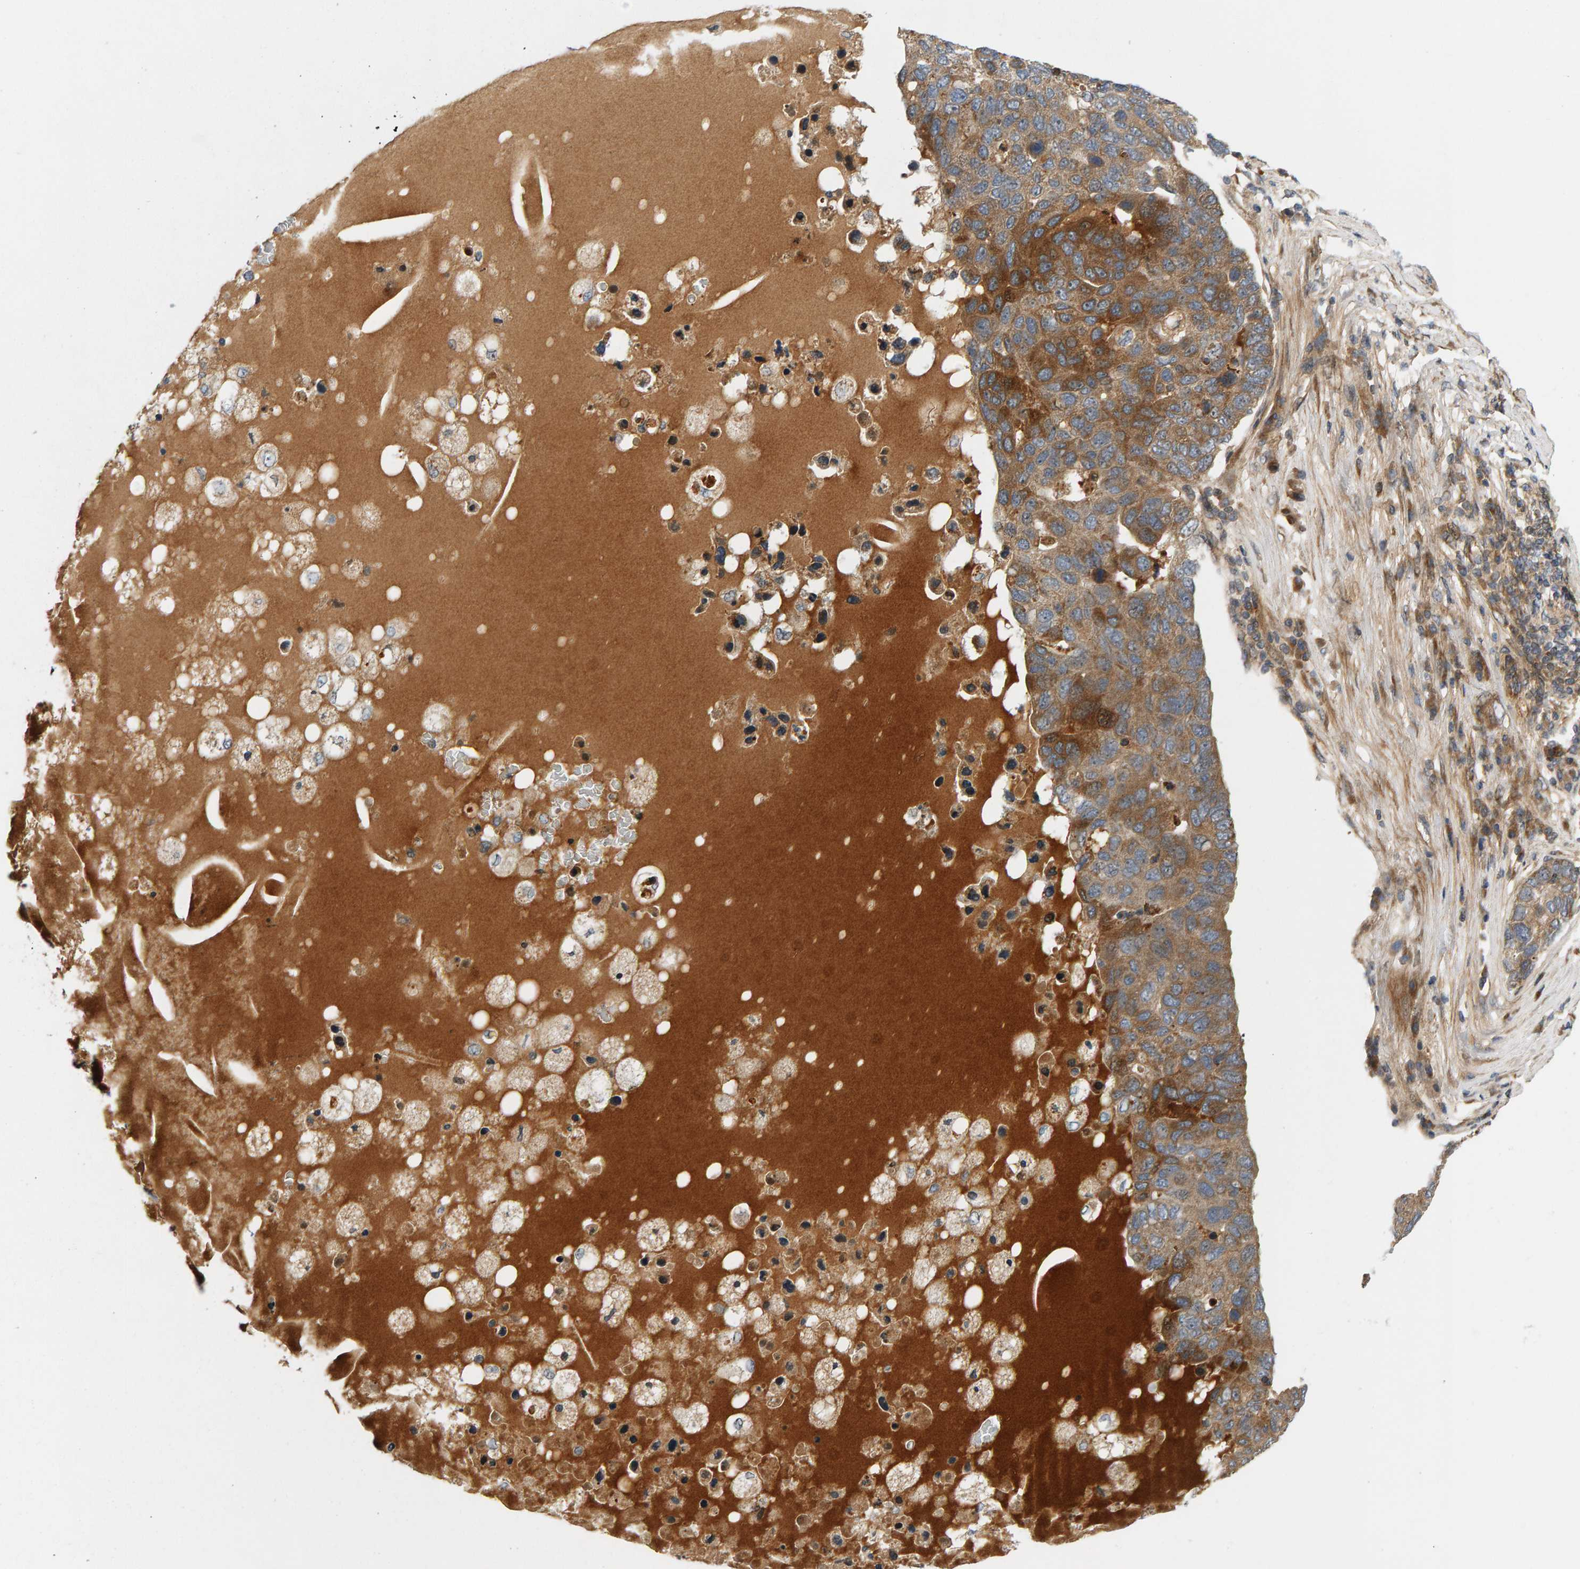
{"staining": {"intensity": "moderate", "quantity": ">75%", "location": "cytoplasmic/membranous"}, "tissue": "pancreatic cancer", "cell_type": "Tumor cells", "image_type": "cancer", "snomed": [{"axis": "morphology", "description": "Adenocarcinoma, NOS"}, {"axis": "topography", "description": "Pancreas"}], "caption": "There is medium levels of moderate cytoplasmic/membranous staining in tumor cells of adenocarcinoma (pancreatic), as demonstrated by immunohistochemical staining (brown color).", "gene": "BAHCC1", "patient": {"sex": "female", "age": 61}}